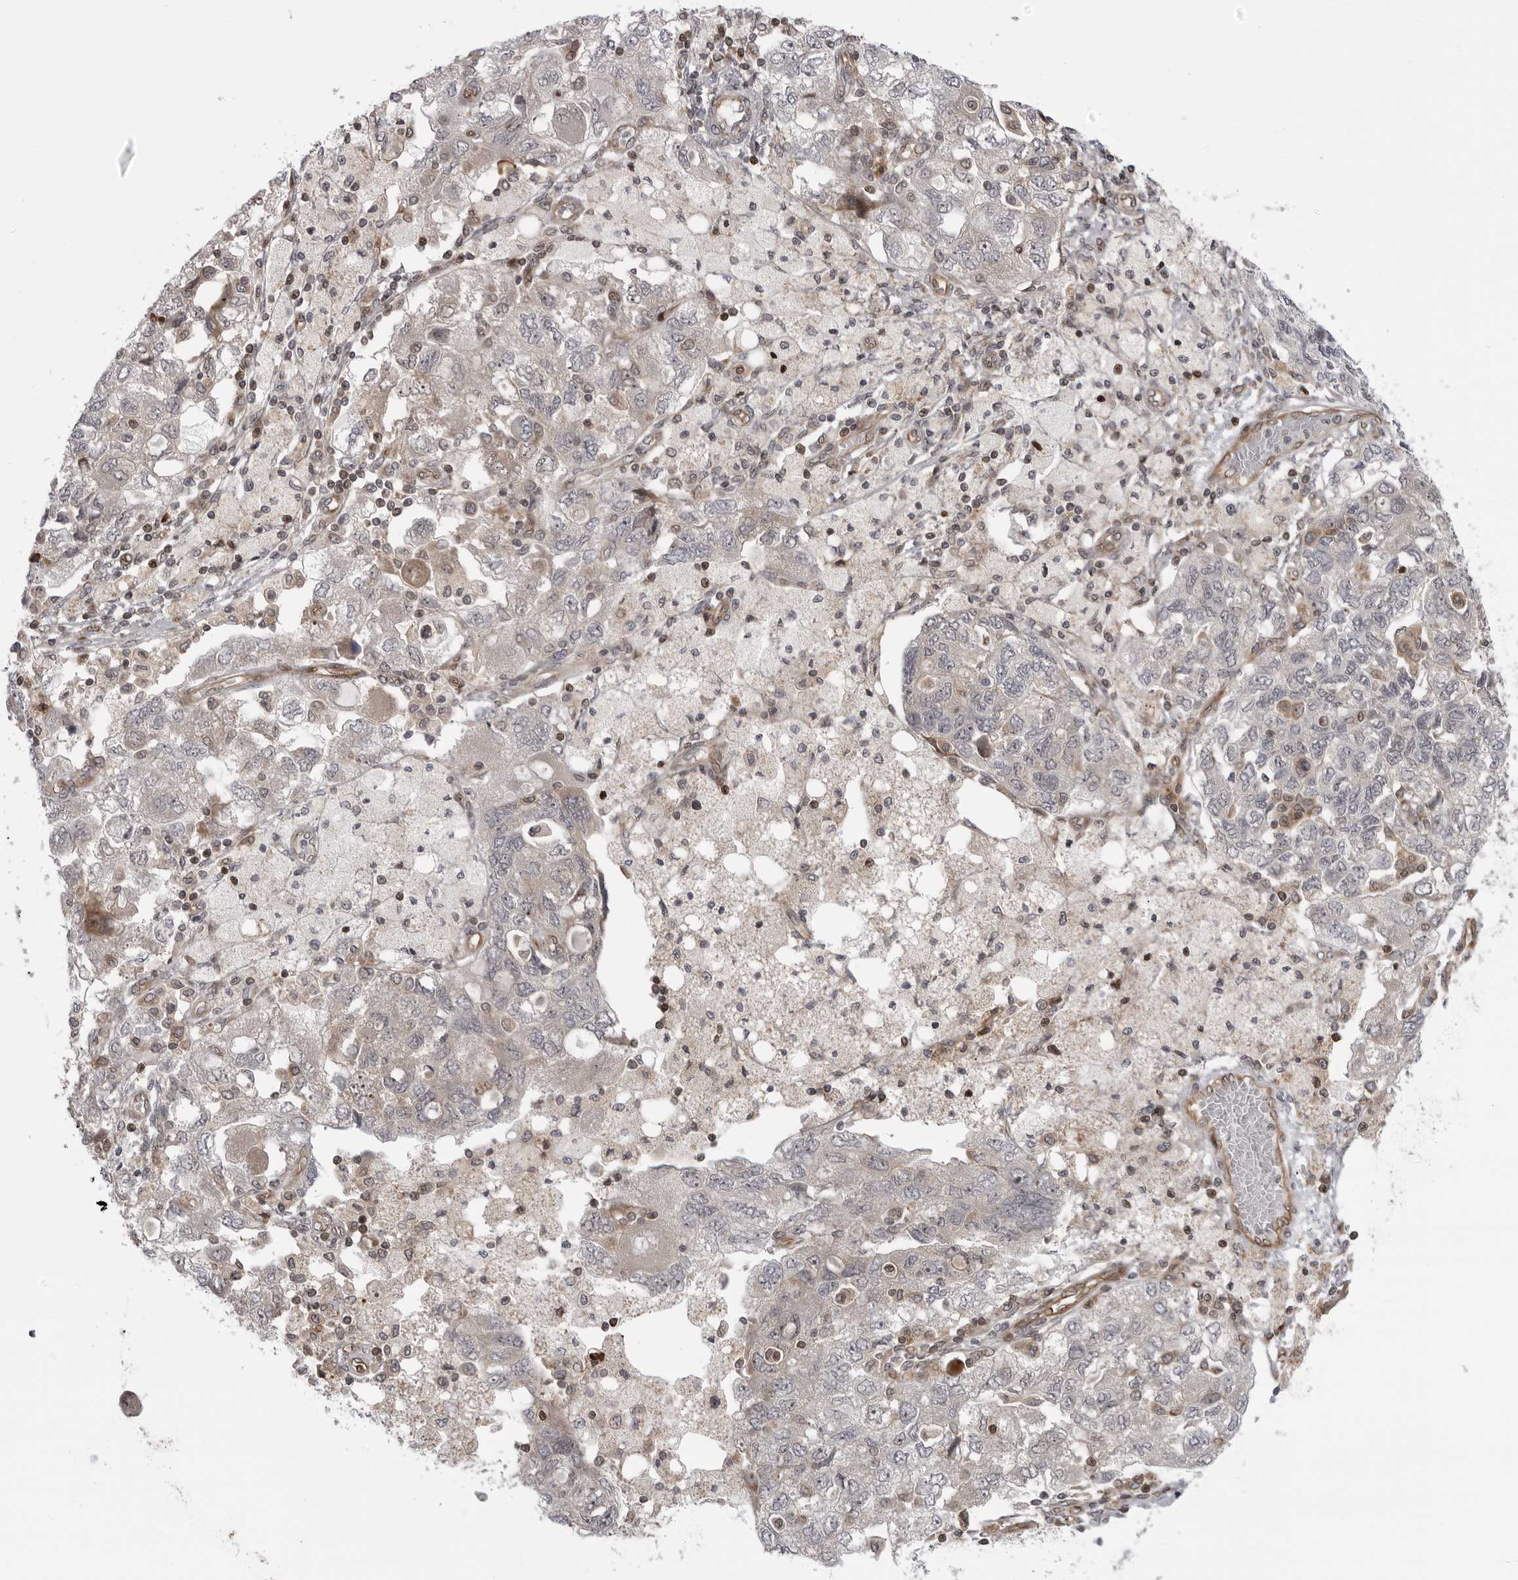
{"staining": {"intensity": "negative", "quantity": "none", "location": "none"}, "tissue": "ovarian cancer", "cell_type": "Tumor cells", "image_type": "cancer", "snomed": [{"axis": "morphology", "description": "Carcinoma, NOS"}, {"axis": "morphology", "description": "Cystadenocarcinoma, serous, NOS"}, {"axis": "topography", "description": "Ovary"}], "caption": "Histopathology image shows no significant protein staining in tumor cells of ovarian carcinoma. (Brightfield microscopy of DAB (3,3'-diaminobenzidine) immunohistochemistry at high magnification).", "gene": "ABL1", "patient": {"sex": "female", "age": 69}}